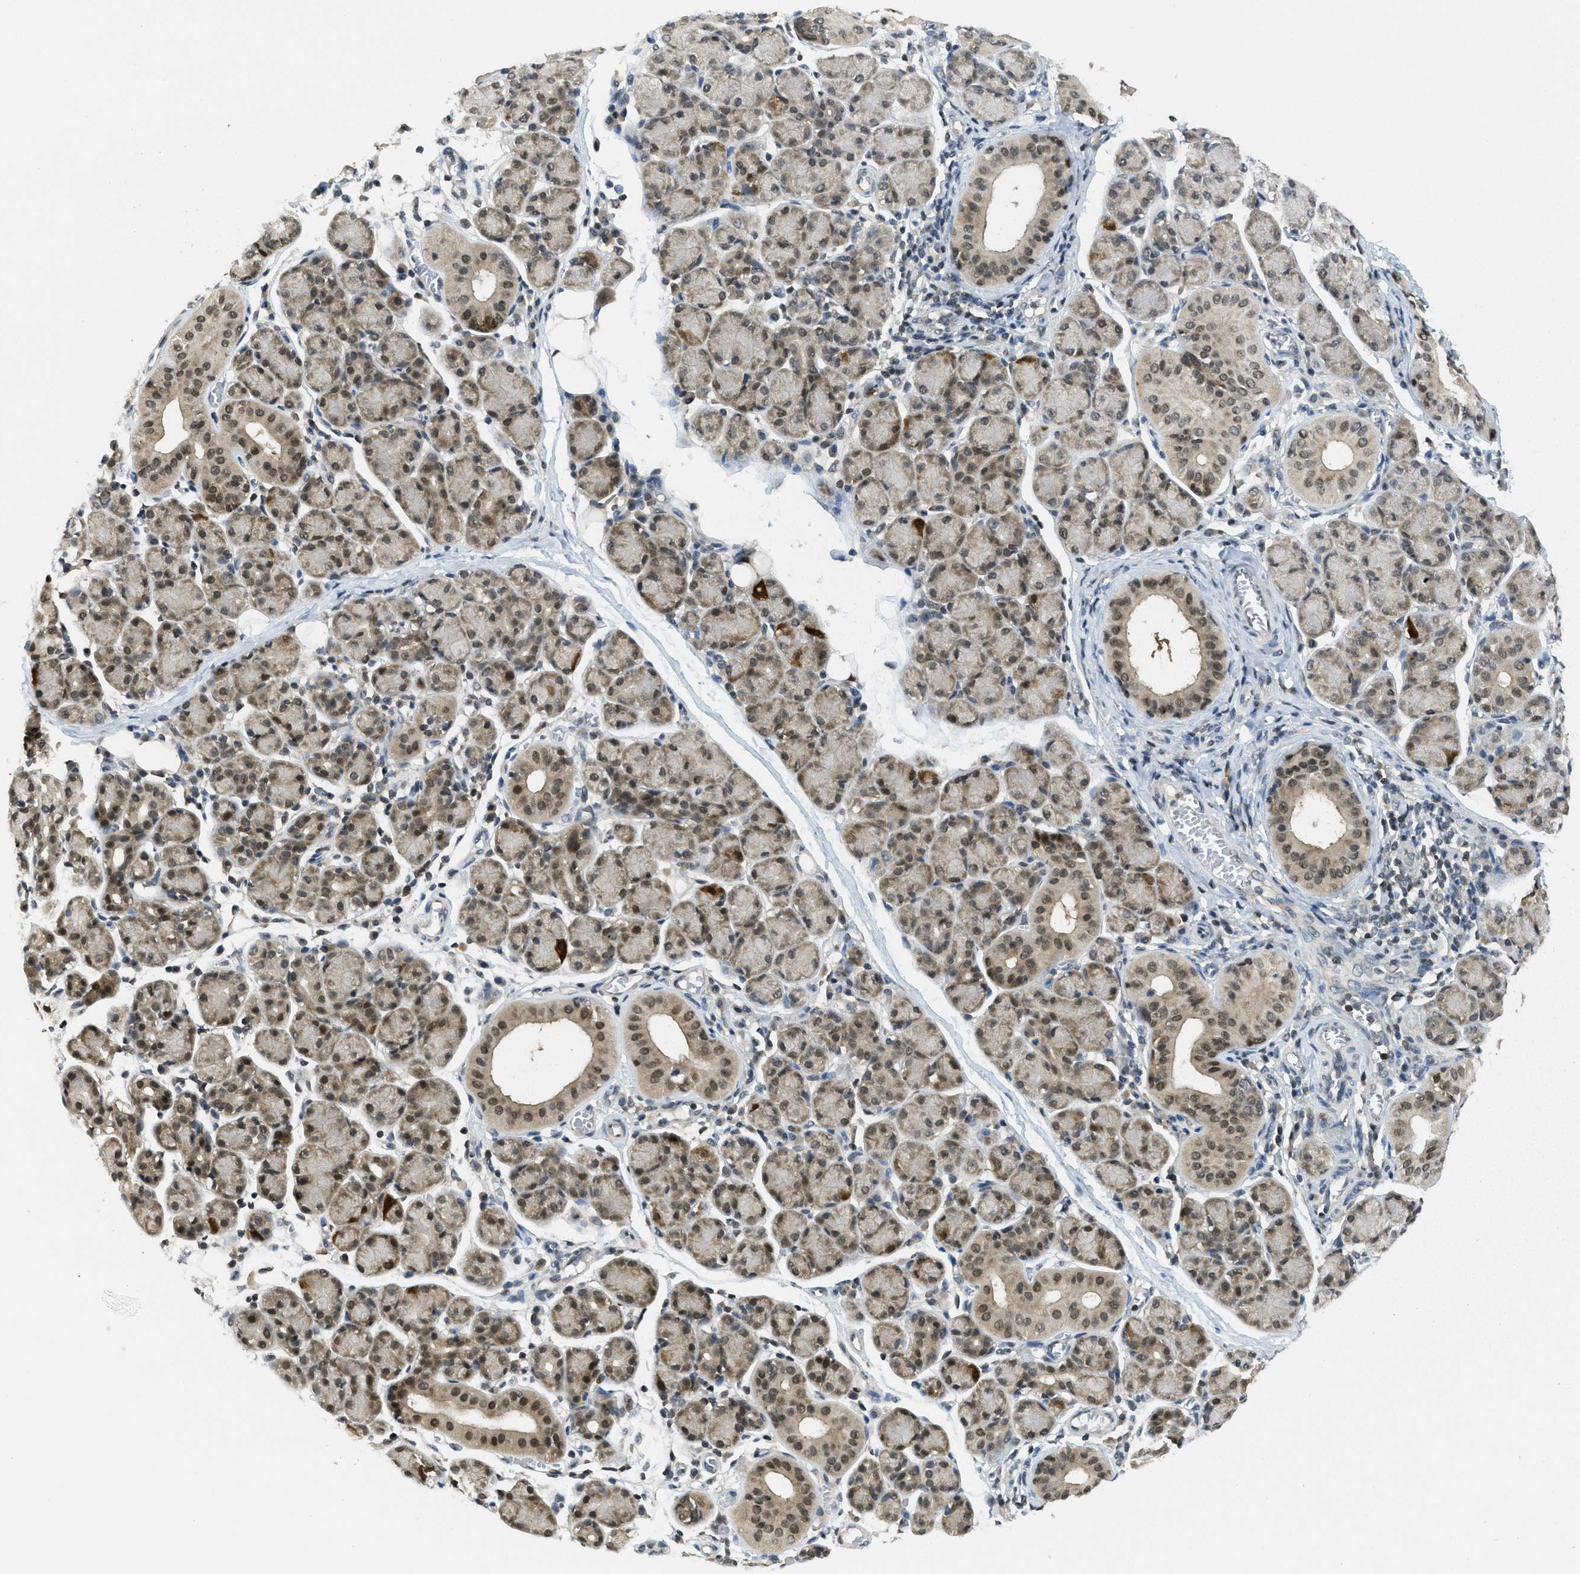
{"staining": {"intensity": "moderate", "quantity": ">75%", "location": "cytoplasmic/membranous,nuclear"}, "tissue": "salivary gland", "cell_type": "Glandular cells", "image_type": "normal", "snomed": [{"axis": "morphology", "description": "Normal tissue, NOS"}, {"axis": "morphology", "description": "Inflammation, NOS"}, {"axis": "topography", "description": "Lymph node"}, {"axis": "topography", "description": "Salivary gland"}], "caption": "Immunohistochemical staining of normal human salivary gland displays >75% levels of moderate cytoplasmic/membranous,nuclear protein expression in approximately >75% of glandular cells. (DAB (3,3'-diaminobenzidine) = brown stain, brightfield microscopy at high magnification).", "gene": "DNAJB1", "patient": {"sex": "male", "age": 3}}